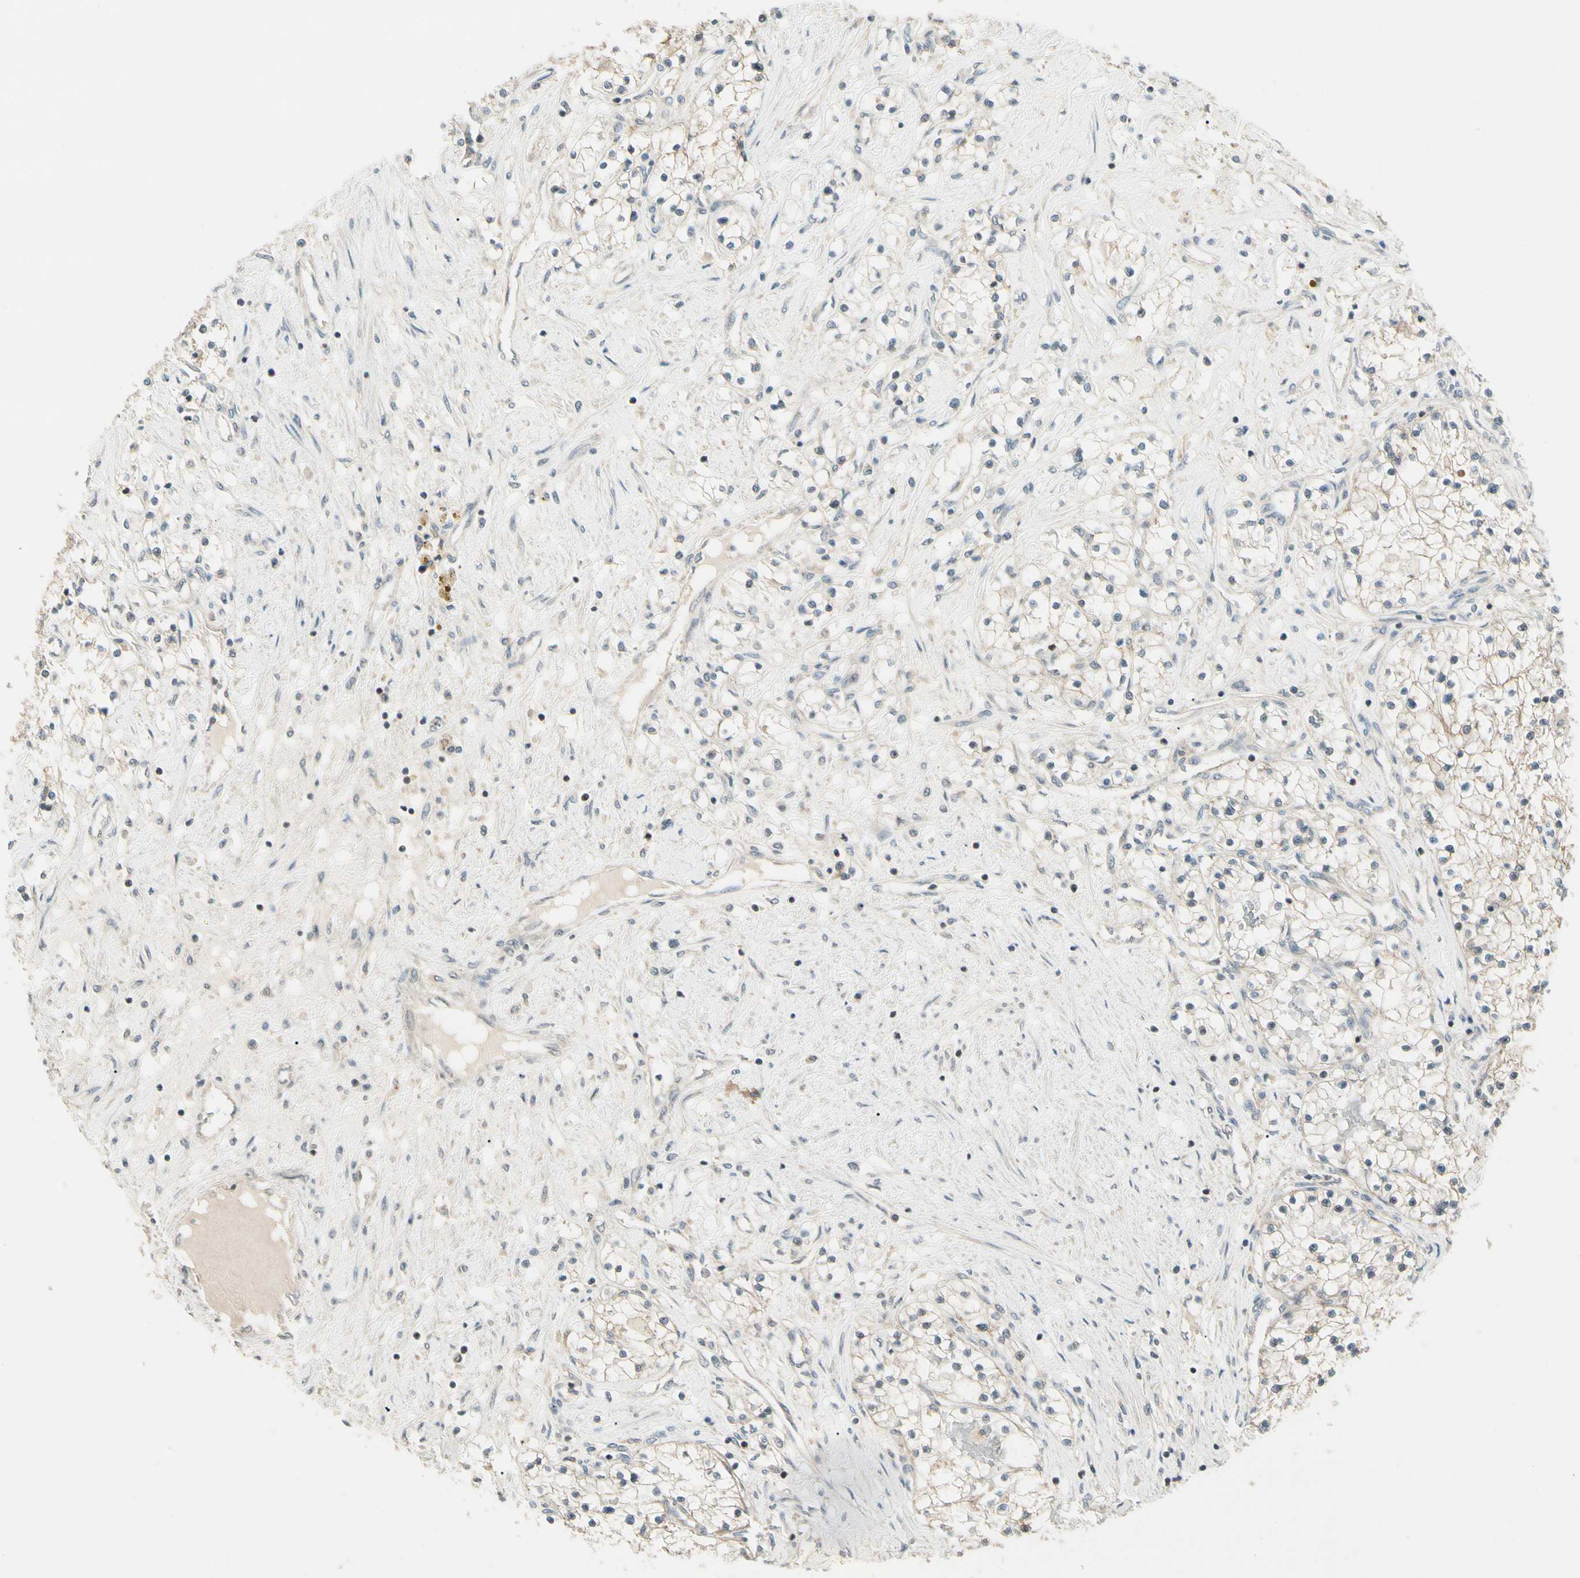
{"staining": {"intensity": "weak", "quantity": "25%-75%", "location": "cytoplasmic/membranous"}, "tissue": "renal cancer", "cell_type": "Tumor cells", "image_type": "cancer", "snomed": [{"axis": "morphology", "description": "Adenocarcinoma, NOS"}, {"axis": "topography", "description": "Kidney"}], "caption": "A histopathology image showing weak cytoplasmic/membranous staining in approximately 25%-75% of tumor cells in renal adenocarcinoma, as visualized by brown immunohistochemical staining.", "gene": "ZSCAN12", "patient": {"sex": "male", "age": 68}}